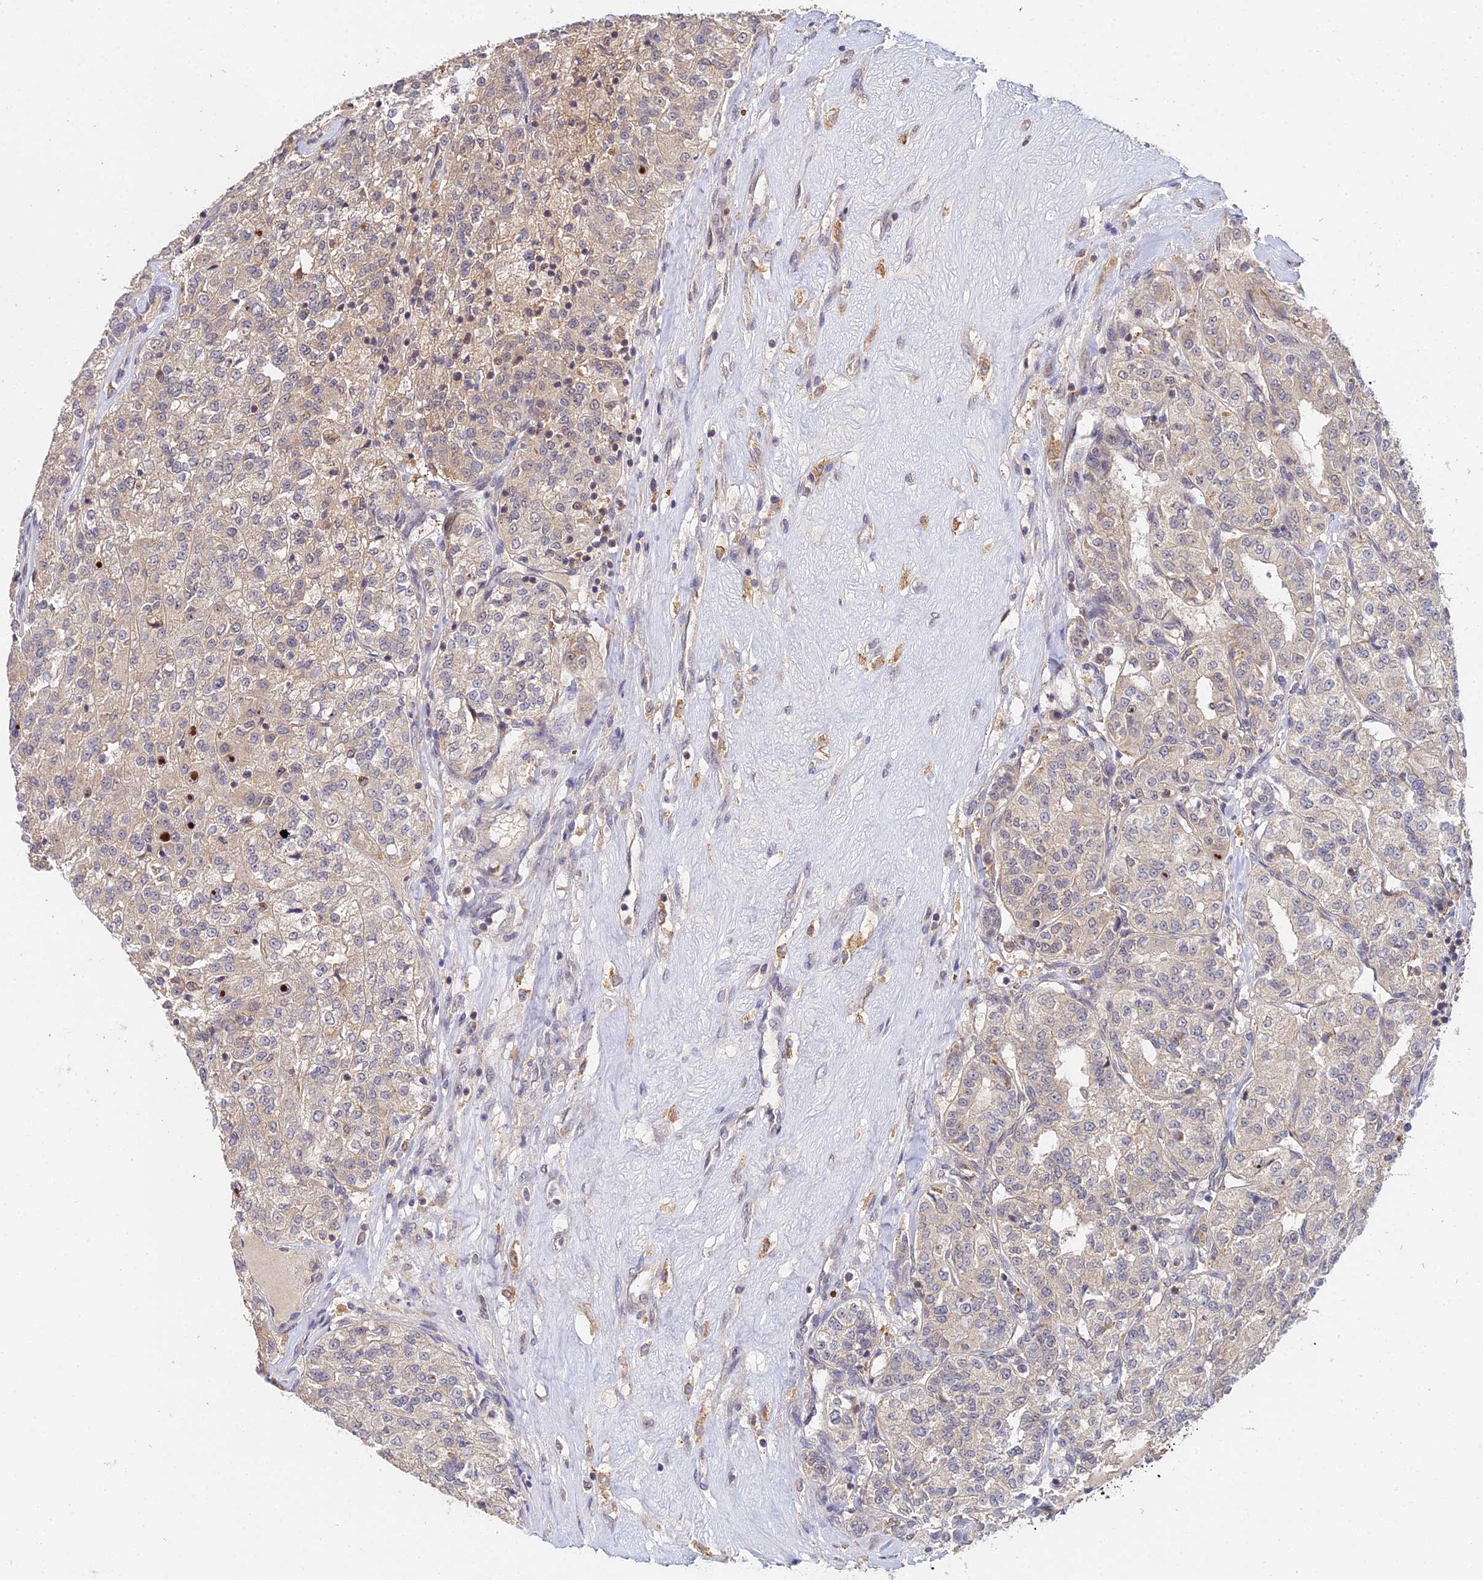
{"staining": {"intensity": "weak", "quantity": "25%-75%", "location": "cytoplasmic/membranous"}, "tissue": "renal cancer", "cell_type": "Tumor cells", "image_type": "cancer", "snomed": [{"axis": "morphology", "description": "Adenocarcinoma, NOS"}, {"axis": "topography", "description": "Kidney"}], "caption": "Adenocarcinoma (renal) tissue shows weak cytoplasmic/membranous expression in about 25%-75% of tumor cells, visualized by immunohistochemistry. (brown staining indicates protein expression, while blue staining denotes nuclei).", "gene": "TPRX1", "patient": {"sex": "female", "age": 63}}